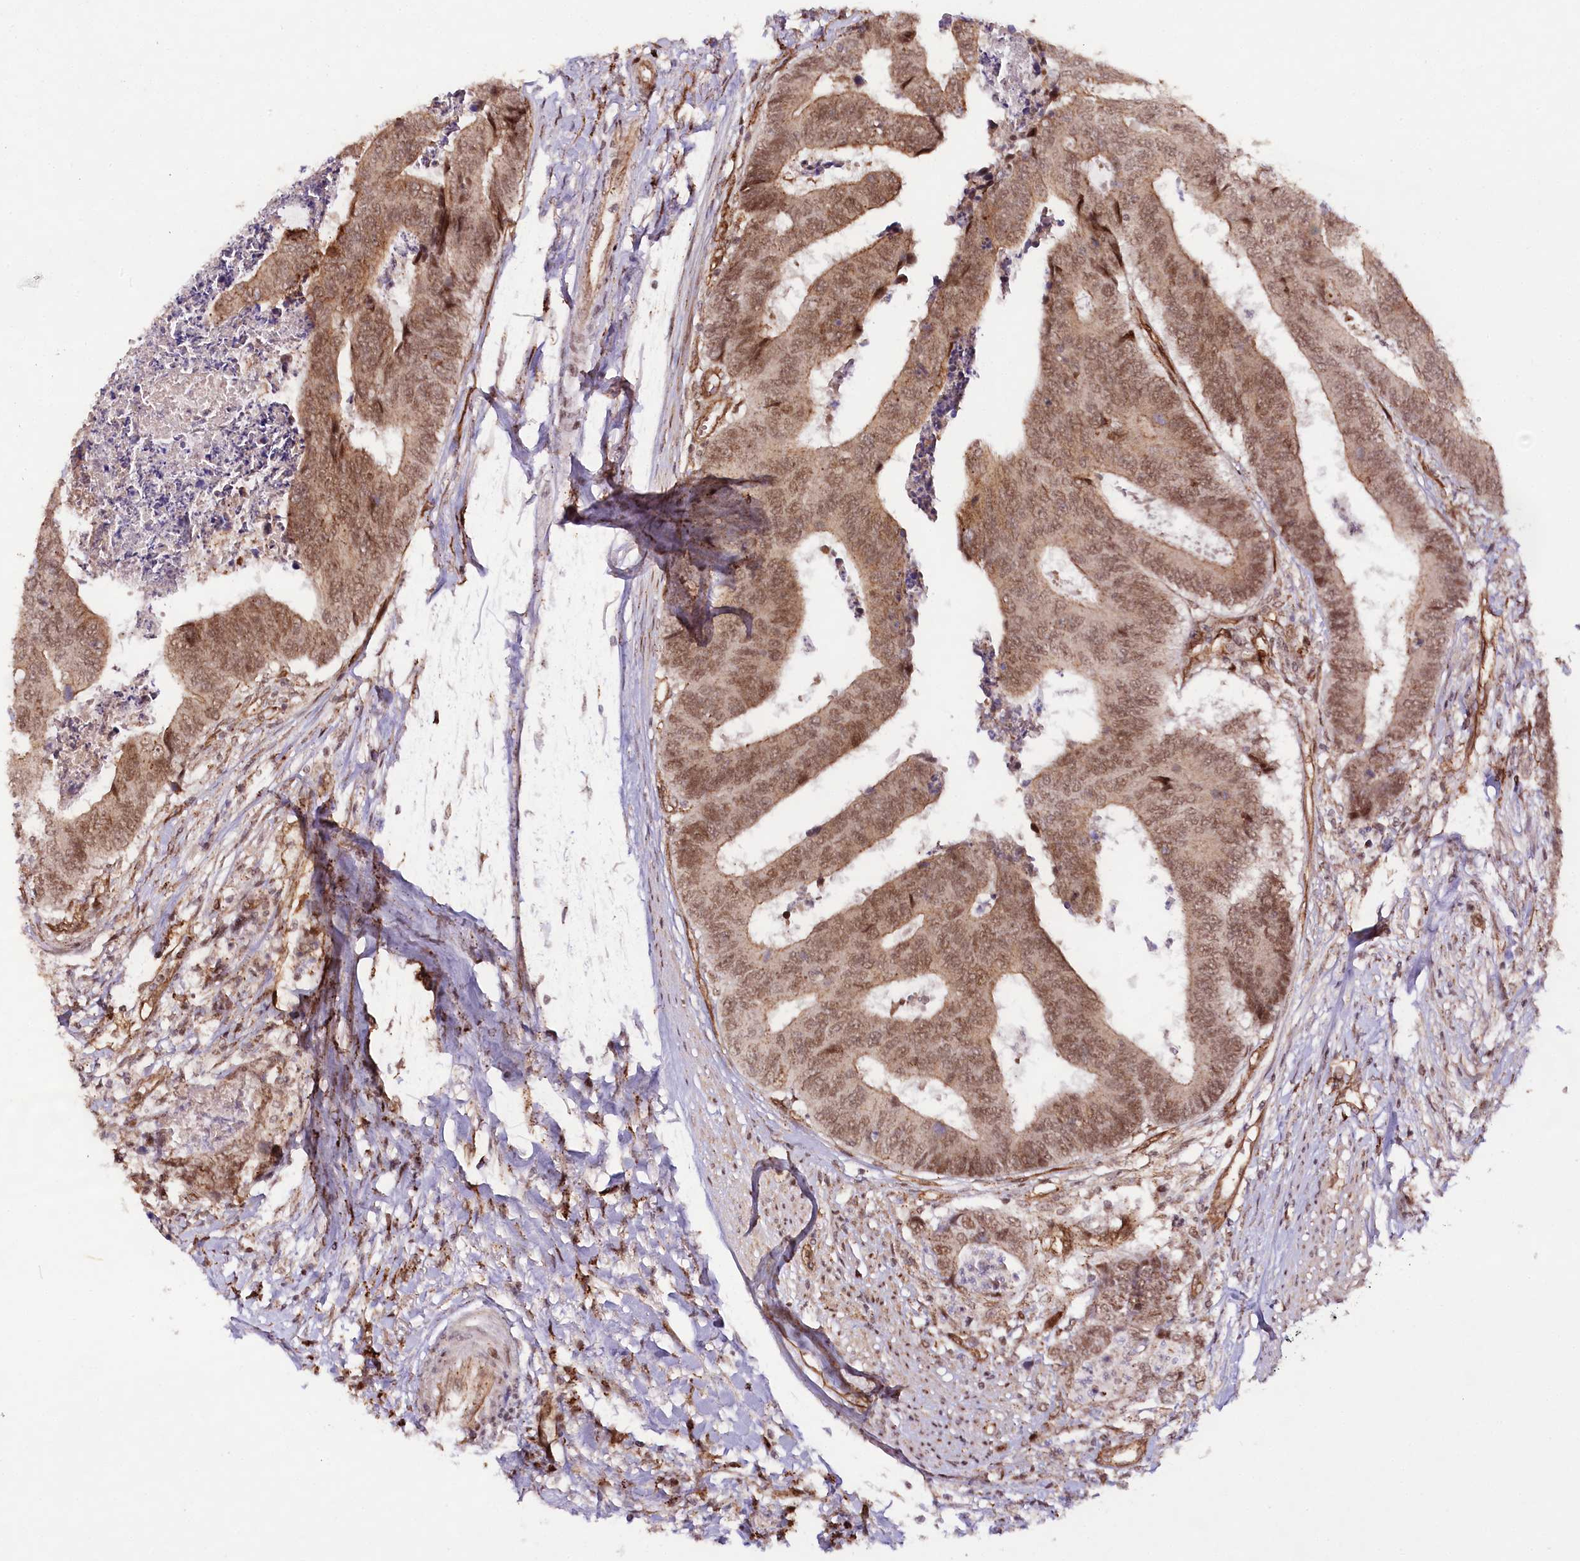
{"staining": {"intensity": "moderate", "quantity": ">75%", "location": "cytoplasmic/membranous,nuclear"}, "tissue": "colorectal cancer", "cell_type": "Tumor cells", "image_type": "cancer", "snomed": [{"axis": "morphology", "description": "Adenocarcinoma, NOS"}, {"axis": "topography", "description": "Rectum"}], "caption": "Colorectal adenocarcinoma tissue demonstrates moderate cytoplasmic/membranous and nuclear positivity in approximately >75% of tumor cells, visualized by immunohistochemistry.", "gene": "COPG1", "patient": {"sex": "male", "age": 84}}